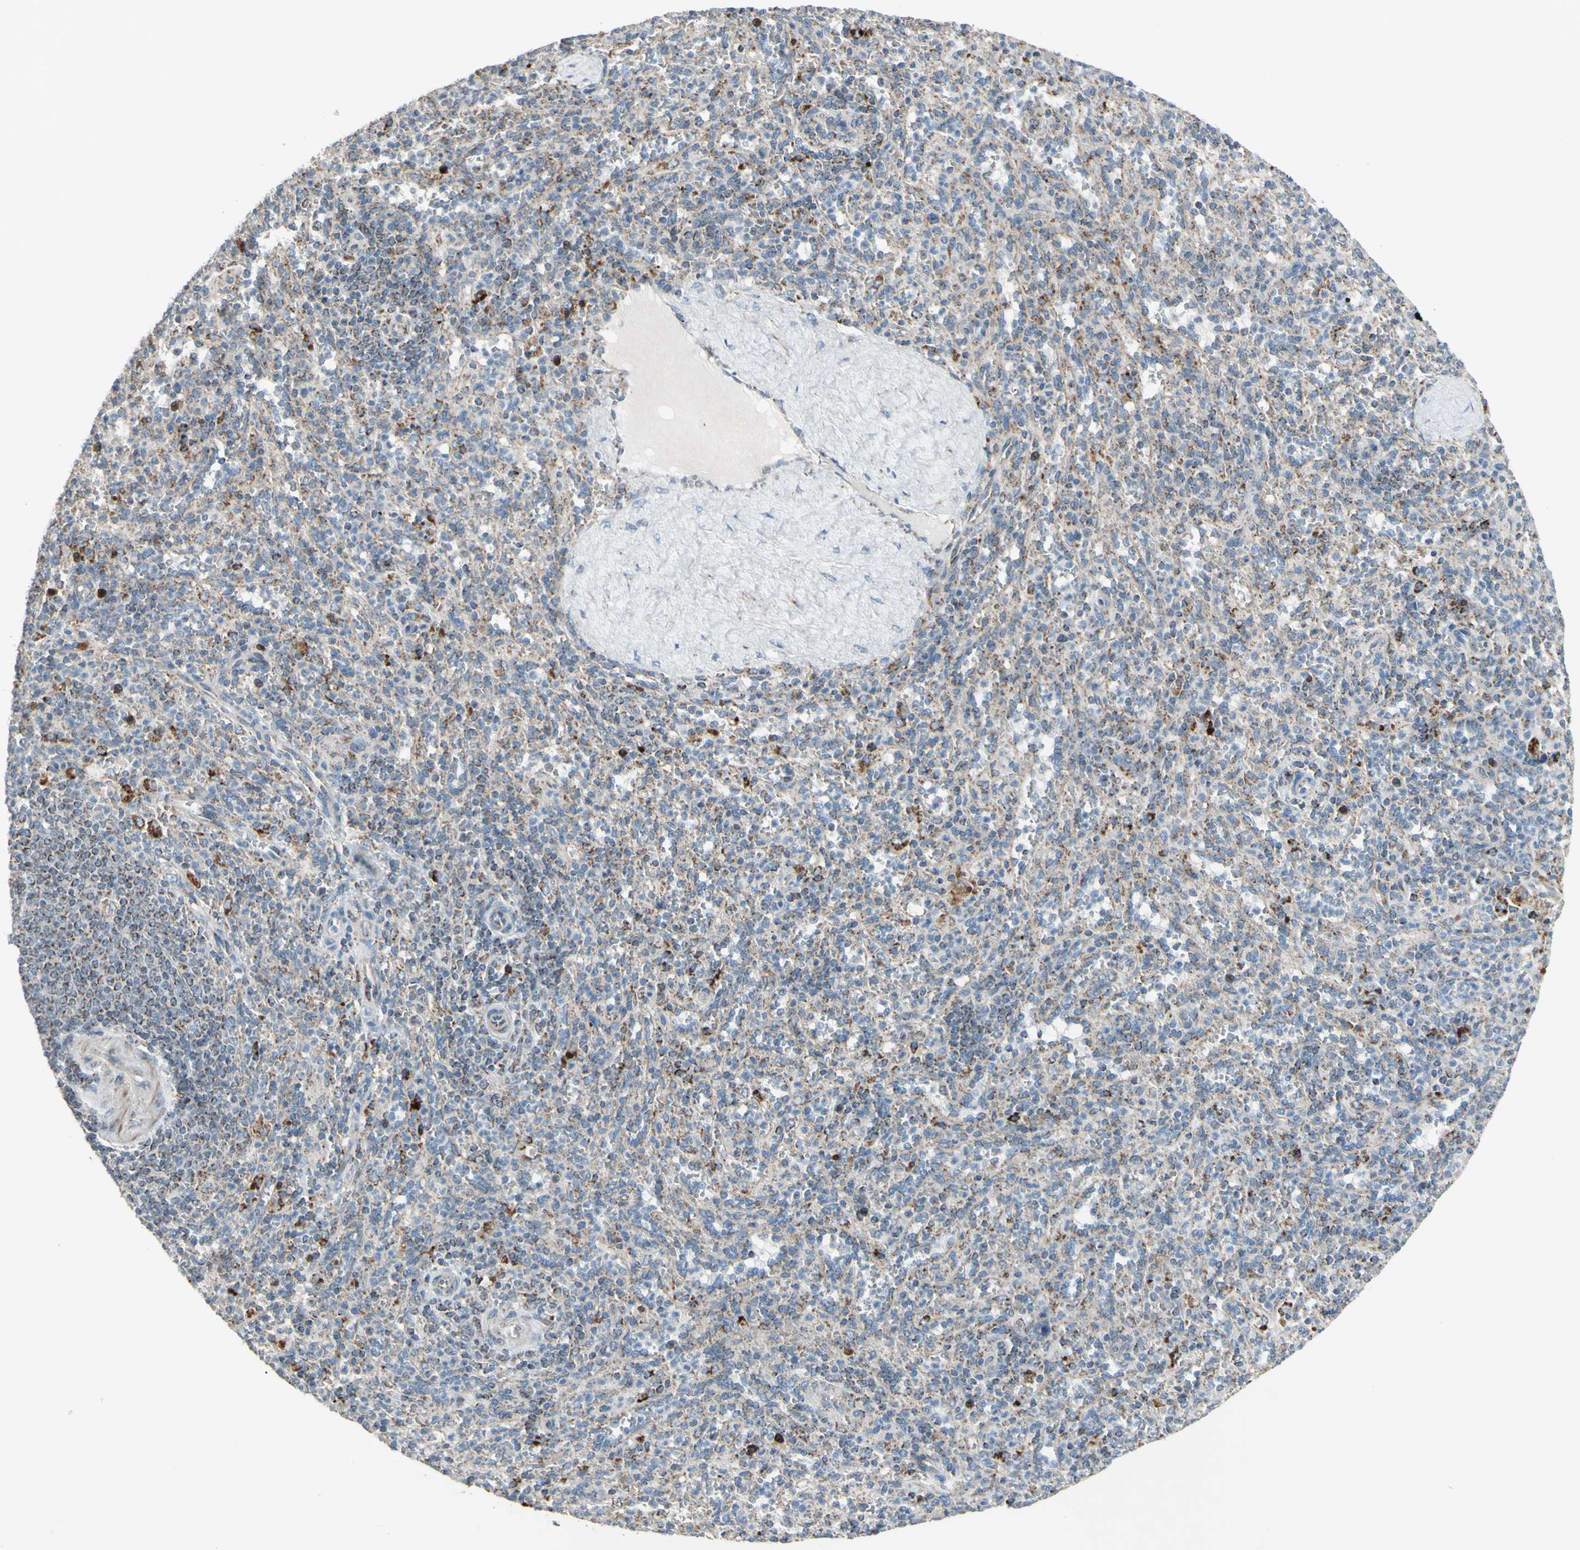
{"staining": {"intensity": "weak", "quantity": "25%-75%", "location": "cytoplasmic/membranous"}, "tissue": "spleen", "cell_type": "Cells in red pulp", "image_type": "normal", "snomed": [{"axis": "morphology", "description": "Normal tissue, NOS"}, {"axis": "topography", "description": "Spleen"}], "caption": "DAB (3,3'-diaminobenzidine) immunohistochemical staining of normal spleen reveals weak cytoplasmic/membranous protein positivity in approximately 25%-75% of cells in red pulp. Immunohistochemistry (ihc) stains the protein in brown and the nuclei are stained blue.", "gene": "FAM171B", "patient": {"sex": "male", "age": 36}}